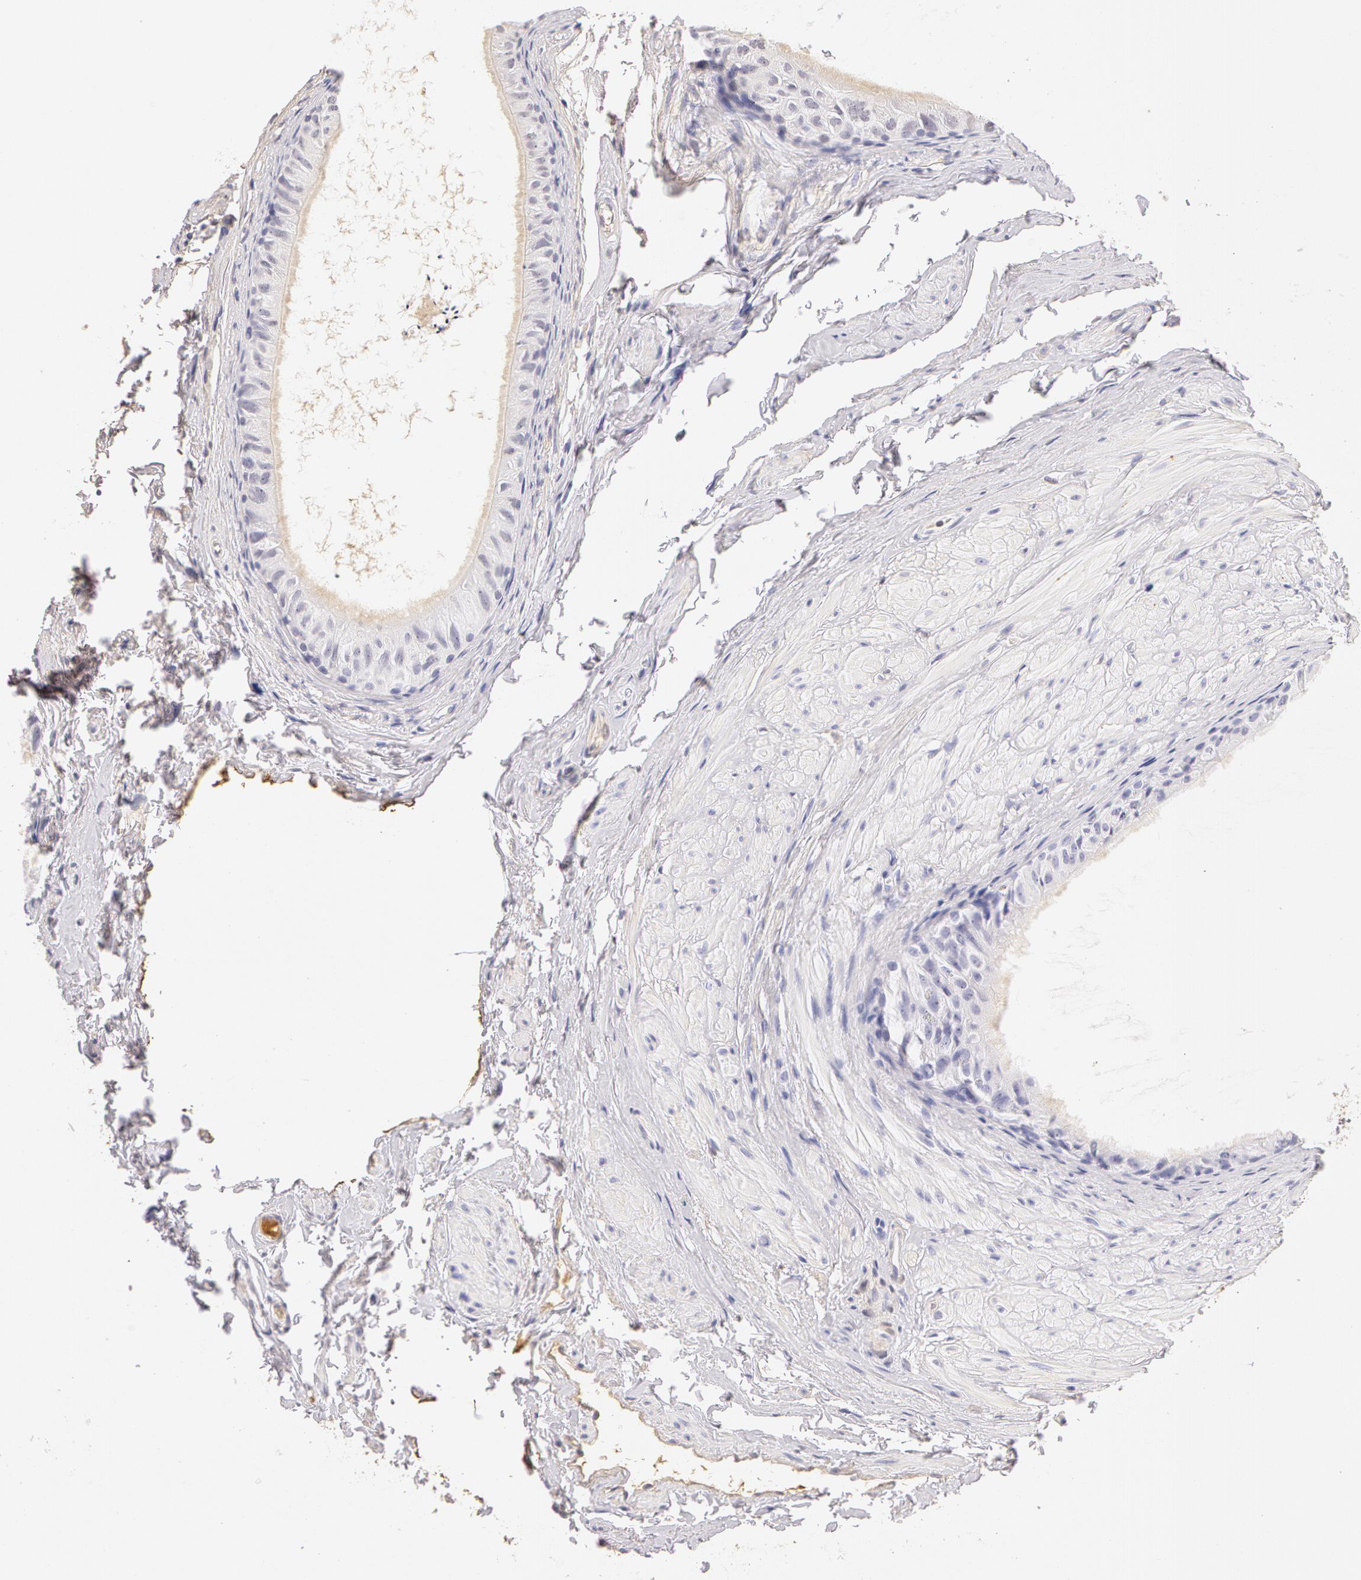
{"staining": {"intensity": "negative", "quantity": "none", "location": "none"}, "tissue": "epididymis", "cell_type": "Glandular cells", "image_type": "normal", "snomed": [{"axis": "morphology", "description": "Normal tissue, NOS"}, {"axis": "topography", "description": "Epididymis"}], "caption": "An immunohistochemistry (IHC) photomicrograph of benign epididymis is shown. There is no staining in glandular cells of epididymis.", "gene": "AHSG", "patient": {"sex": "male", "age": 77}}